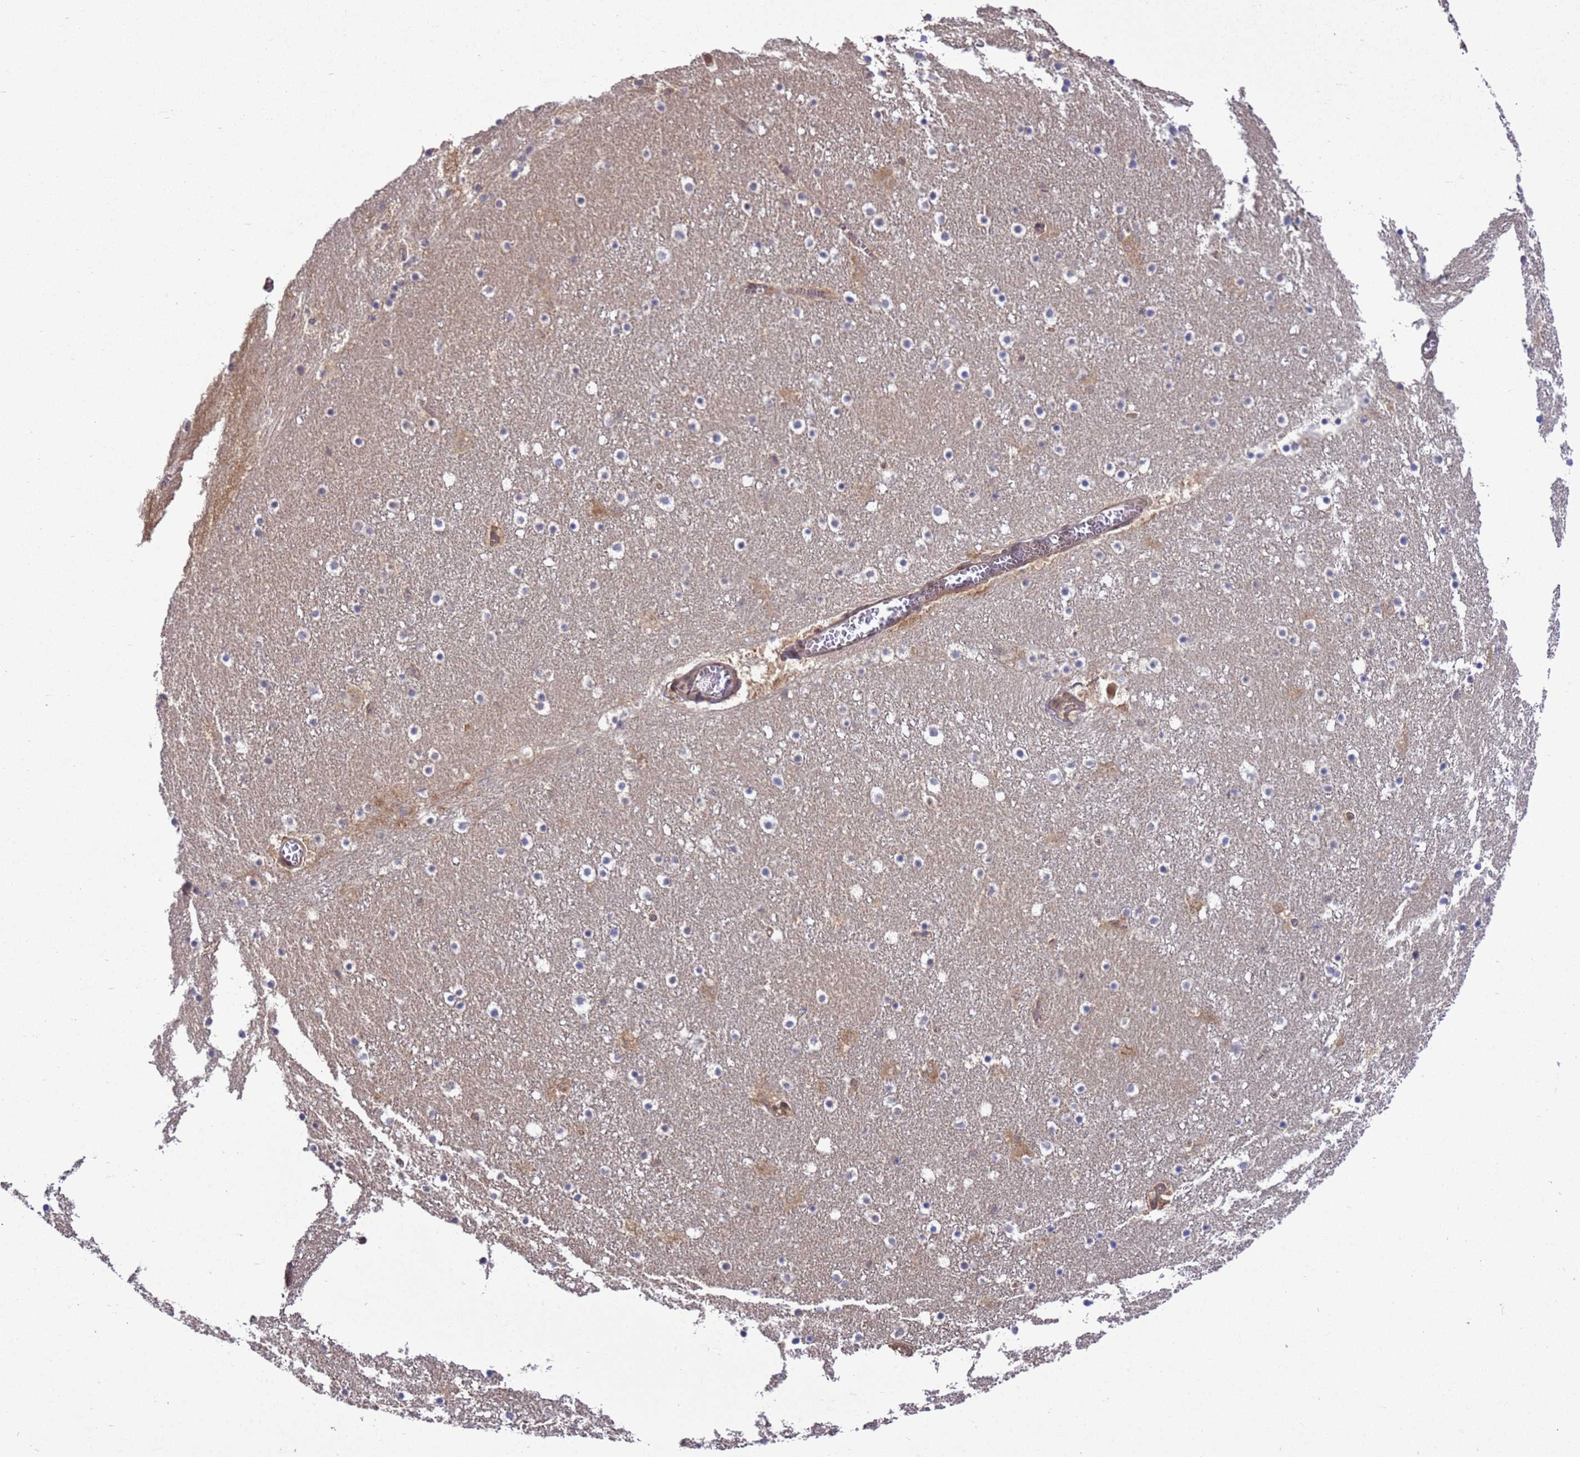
{"staining": {"intensity": "moderate", "quantity": "<25%", "location": "cytoplasmic/membranous"}, "tissue": "caudate", "cell_type": "Glial cells", "image_type": "normal", "snomed": [{"axis": "morphology", "description": "Normal tissue, NOS"}, {"axis": "topography", "description": "Lateral ventricle wall"}], "caption": "Immunohistochemistry (IHC) (DAB (3,3'-diaminobenzidine)) staining of benign caudate shows moderate cytoplasmic/membranous protein staining in about <25% of glial cells. (Brightfield microscopy of DAB IHC at high magnification).", "gene": "ZFP69B", "patient": {"sex": "male", "age": 45}}